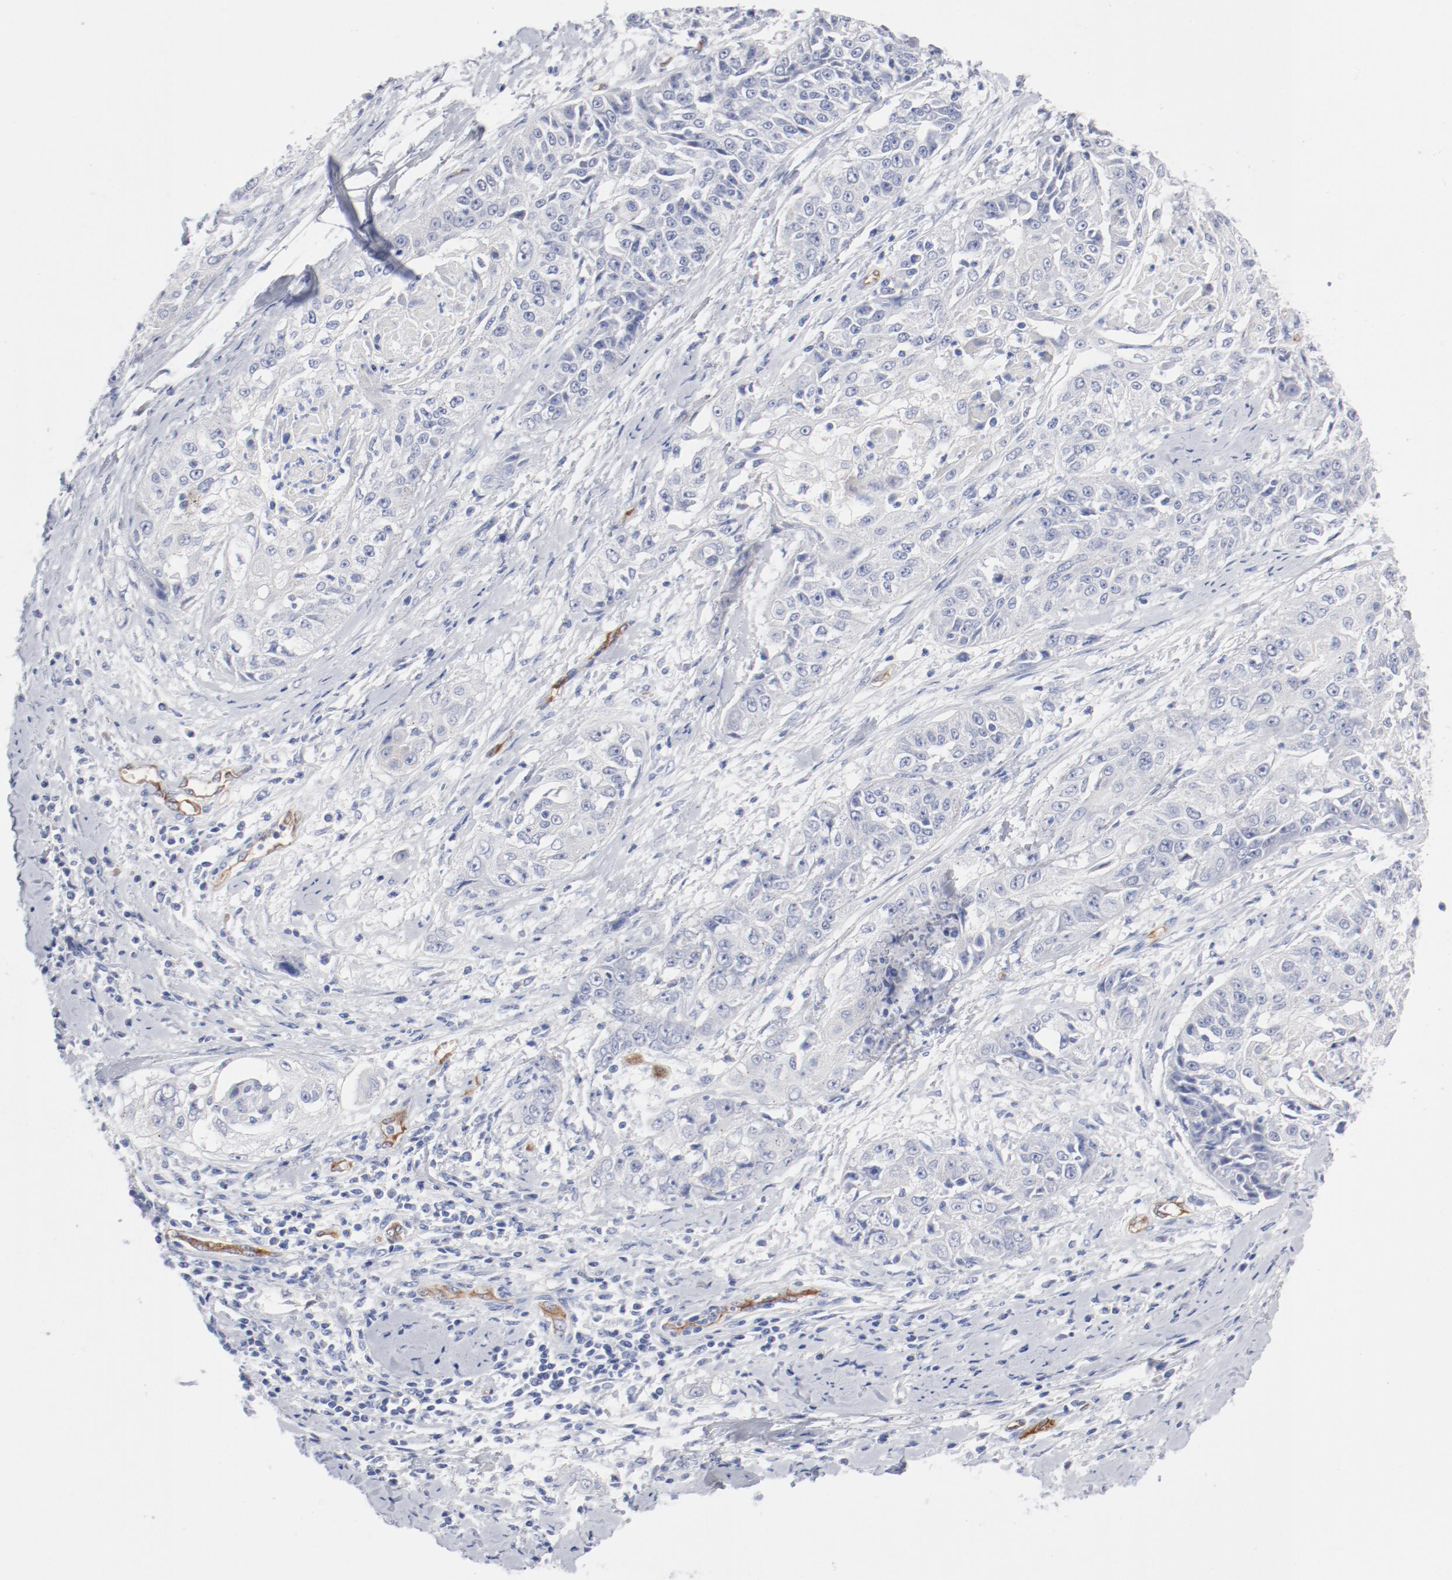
{"staining": {"intensity": "negative", "quantity": "none", "location": "none"}, "tissue": "cervical cancer", "cell_type": "Tumor cells", "image_type": "cancer", "snomed": [{"axis": "morphology", "description": "Squamous cell carcinoma, NOS"}, {"axis": "topography", "description": "Cervix"}], "caption": "This image is of cervical squamous cell carcinoma stained with immunohistochemistry to label a protein in brown with the nuclei are counter-stained blue. There is no positivity in tumor cells. (Brightfield microscopy of DAB (3,3'-diaminobenzidine) immunohistochemistry (IHC) at high magnification).", "gene": "SHANK3", "patient": {"sex": "female", "age": 64}}